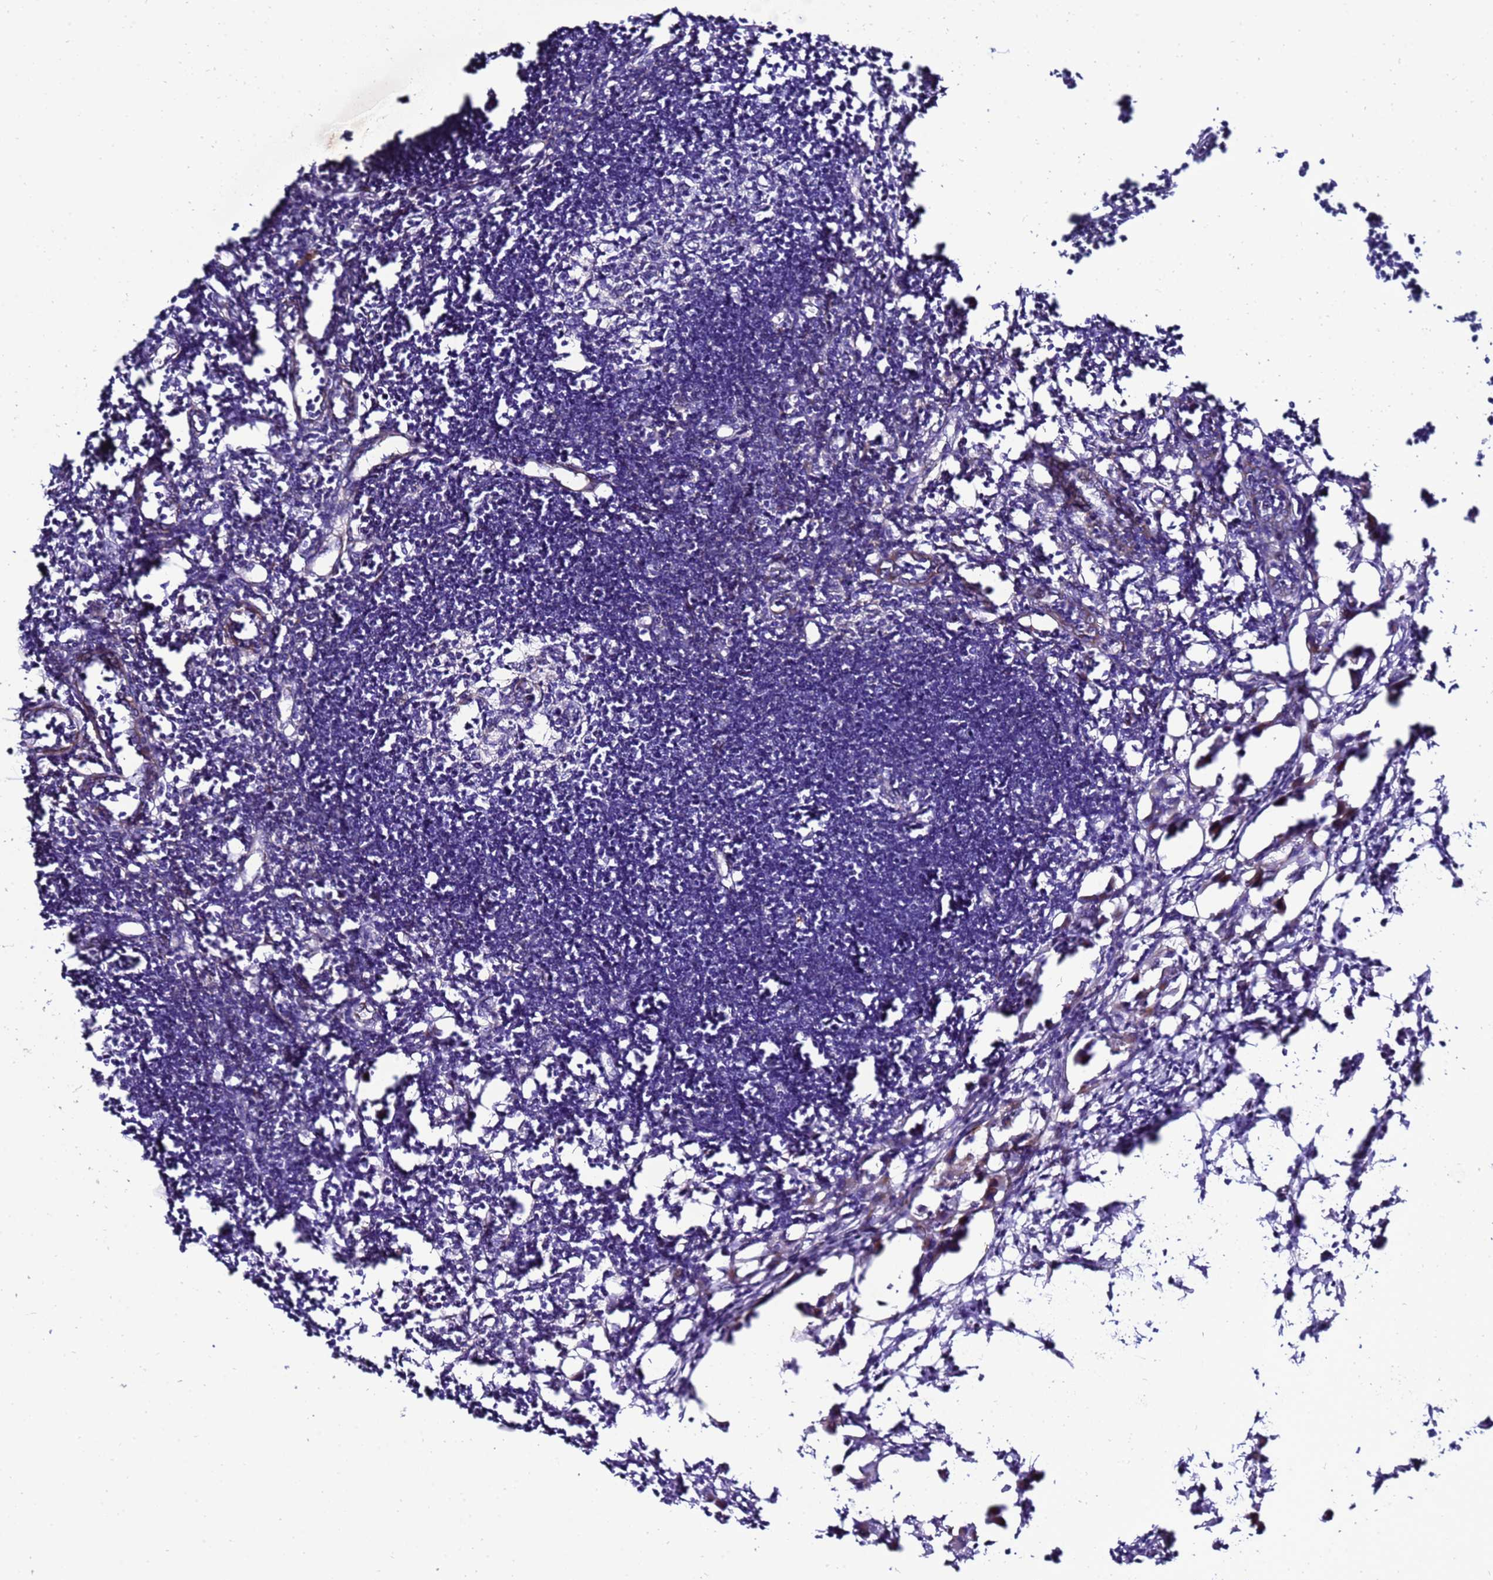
{"staining": {"intensity": "negative", "quantity": "none", "location": "none"}, "tissue": "lymph node", "cell_type": "Germinal center cells", "image_type": "normal", "snomed": [{"axis": "morphology", "description": "Normal tissue, NOS"}, {"axis": "morphology", "description": "Malignant melanoma, Metastatic site"}, {"axis": "topography", "description": "Lymph node"}], "caption": "High magnification brightfield microscopy of benign lymph node stained with DAB (brown) and counterstained with hematoxylin (blue): germinal center cells show no significant positivity. (DAB IHC, high magnification).", "gene": "GZF1", "patient": {"sex": "male", "age": 41}}